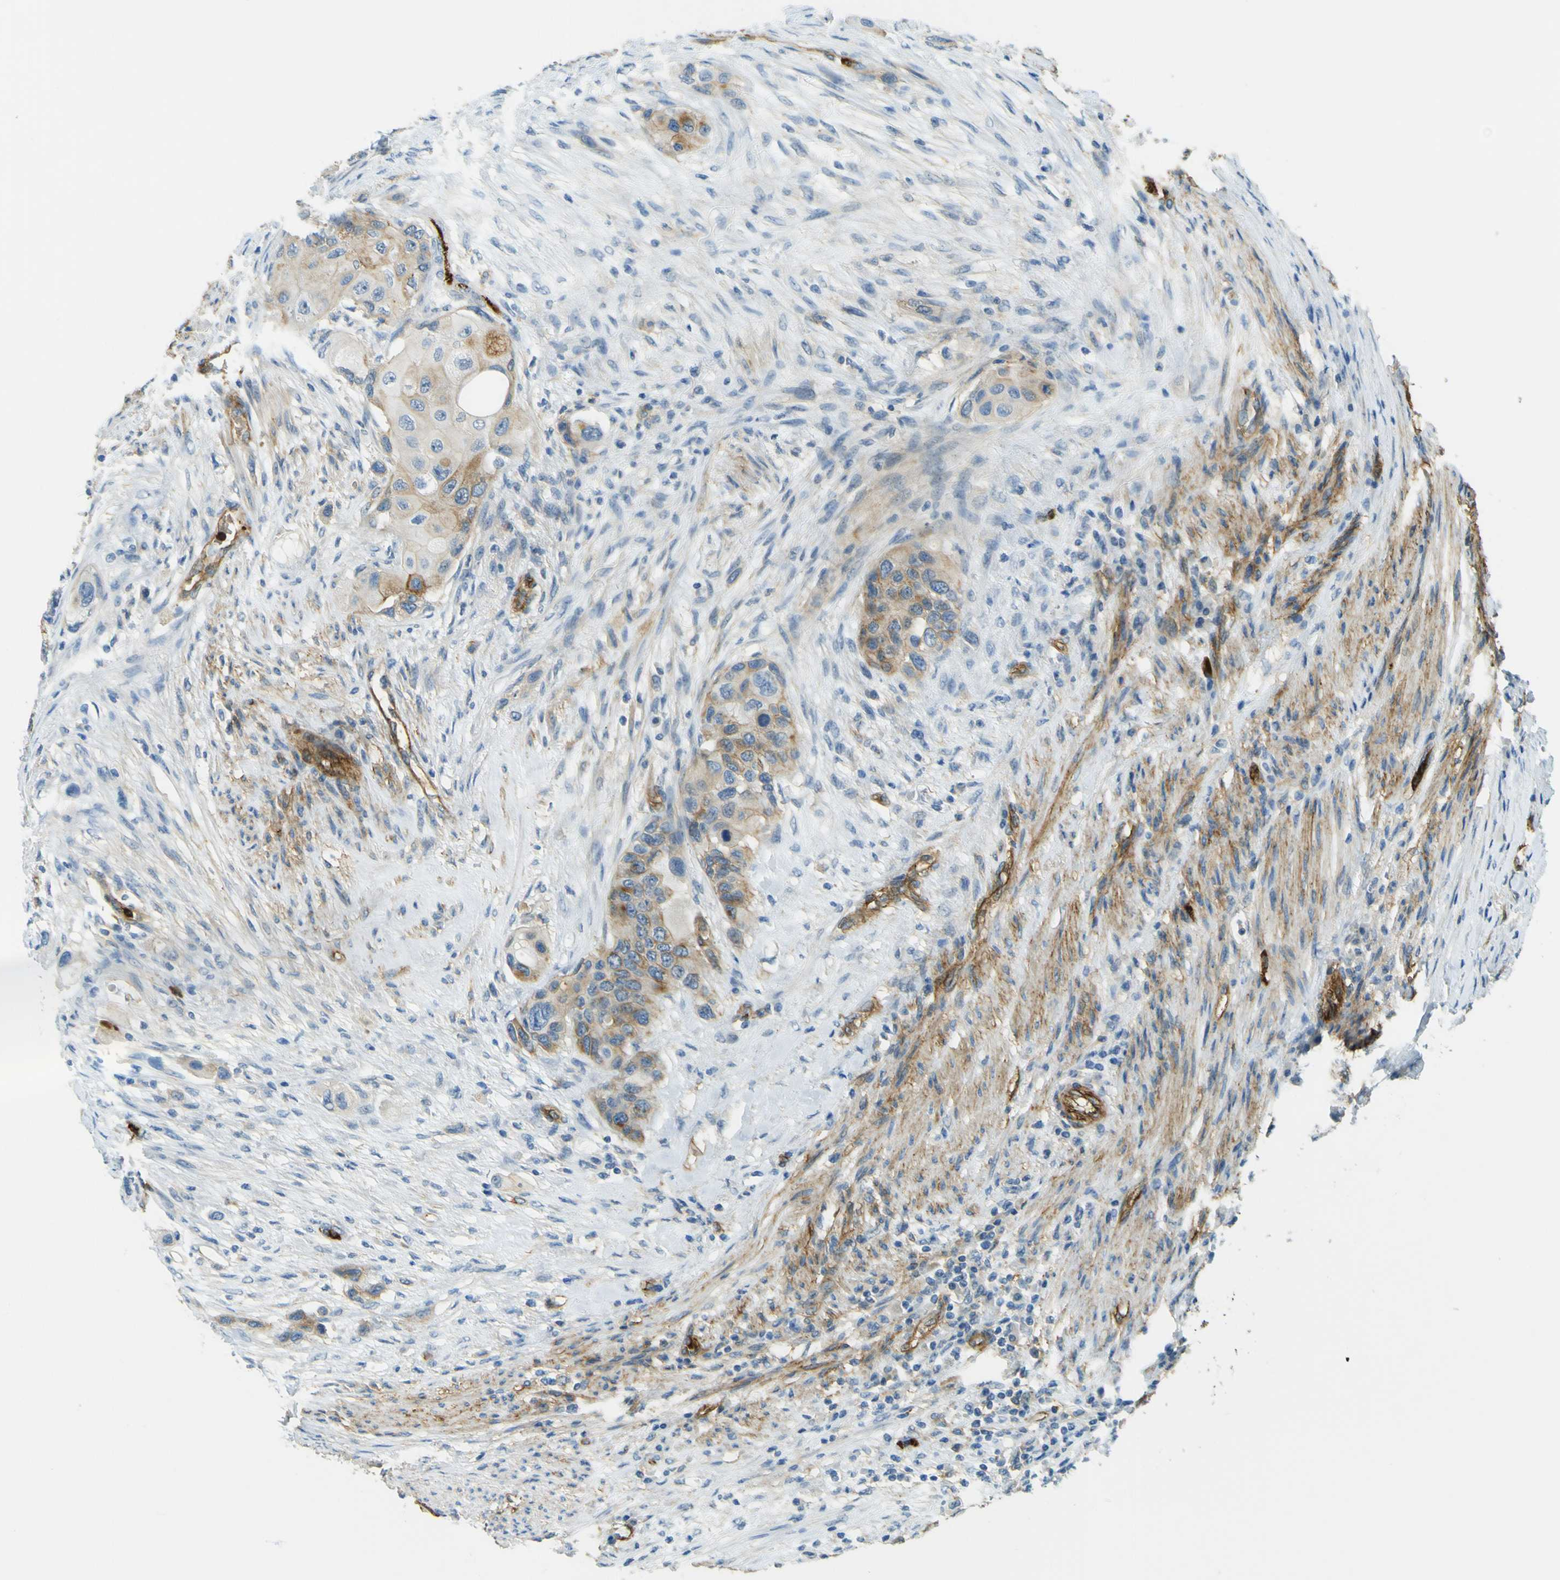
{"staining": {"intensity": "moderate", "quantity": "25%-75%", "location": "cytoplasmic/membranous"}, "tissue": "urothelial cancer", "cell_type": "Tumor cells", "image_type": "cancer", "snomed": [{"axis": "morphology", "description": "Urothelial carcinoma, High grade"}, {"axis": "topography", "description": "Urinary bladder"}], "caption": "Approximately 25%-75% of tumor cells in human urothelial cancer show moderate cytoplasmic/membranous protein positivity as visualized by brown immunohistochemical staining.", "gene": "PLXDC1", "patient": {"sex": "female", "age": 56}}